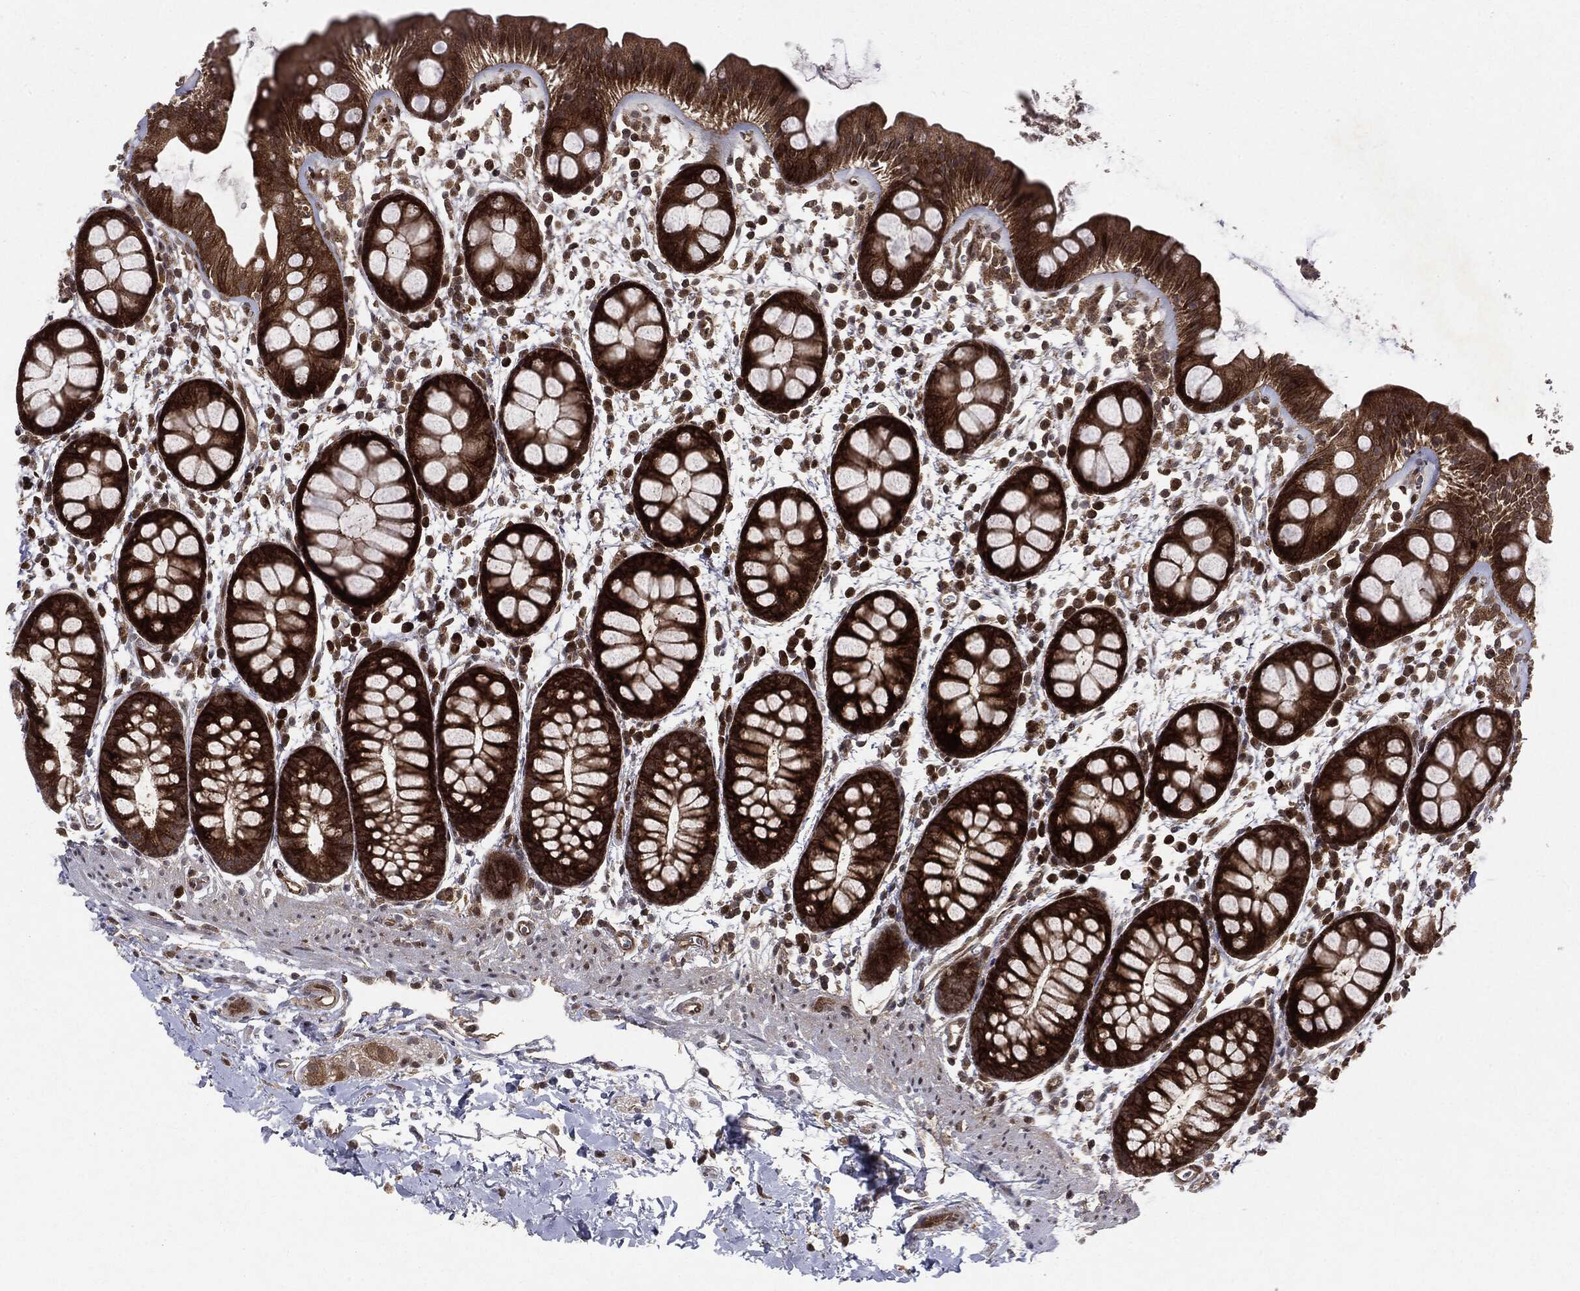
{"staining": {"intensity": "strong", "quantity": ">75%", "location": "cytoplasmic/membranous"}, "tissue": "rectum", "cell_type": "Glandular cells", "image_type": "normal", "snomed": [{"axis": "morphology", "description": "Normal tissue, NOS"}, {"axis": "topography", "description": "Rectum"}], "caption": "Brown immunohistochemical staining in unremarkable human rectum demonstrates strong cytoplasmic/membranous expression in approximately >75% of glandular cells. Using DAB (brown) and hematoxylin (blue) stains, captured at high magnification using brightfield microscopy.", "gene": "OTUB1", "patient": {"sex": "male", "age": 57}}